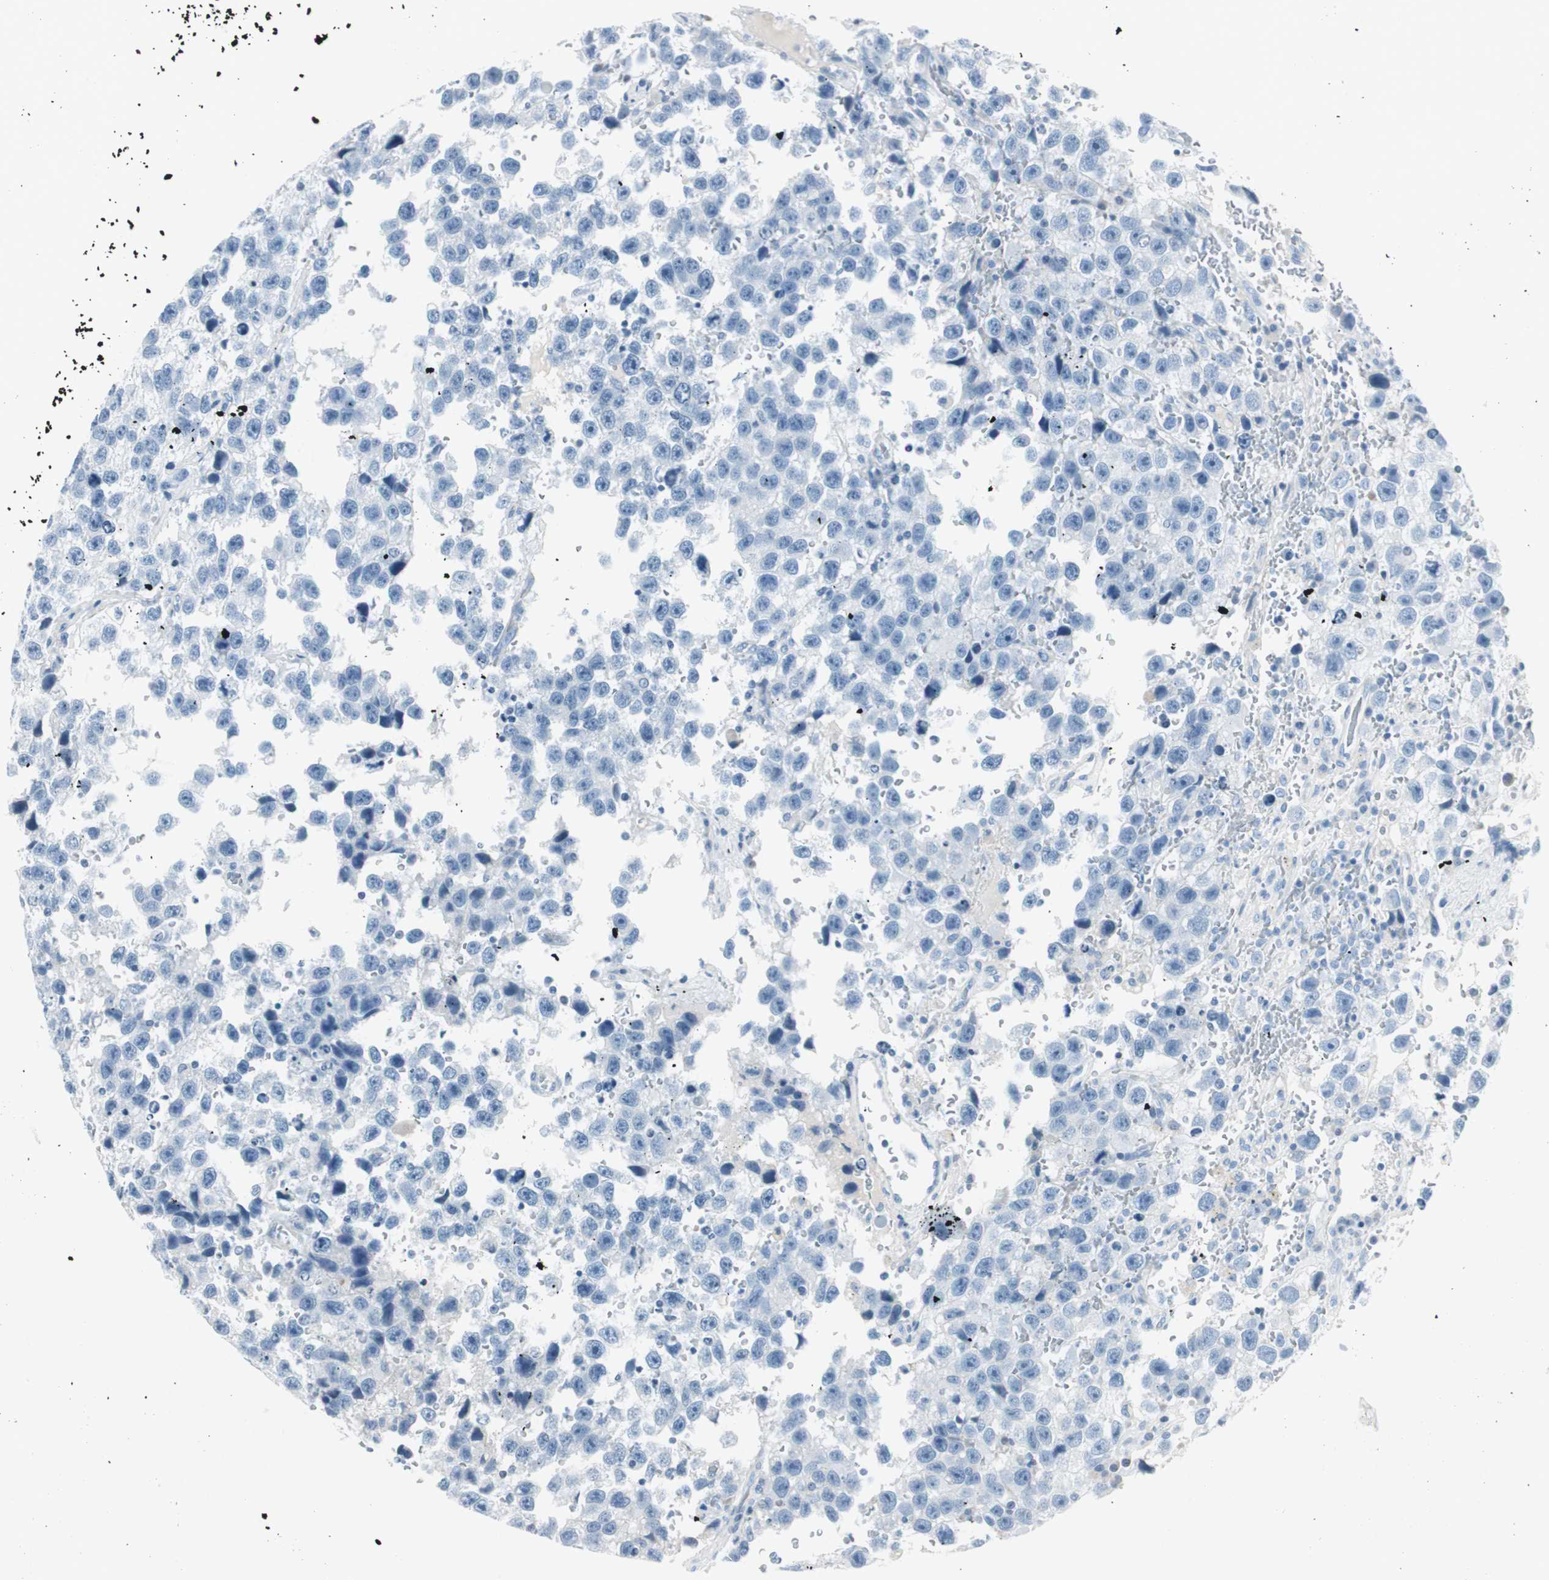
{"staining": {"intensity": "negative", "quantity": "none", "location": "none"}, "tissue": "testis cancer", "cell_type": "Tumor cells", "image_type": "cancer", "snomed": [{"axis": "morphology", "description": "Seminoma, NOS"}, {"axis": "topography", "description": "Testis"}], "caption": "A high-resolution micrograph shows immunohistochemistry (IHC) staining of testis cancer, which exhibits no significant positivity in tumor cells.", "gene": "CDHR5", "patient": {"sex": "male", "age": 33}}